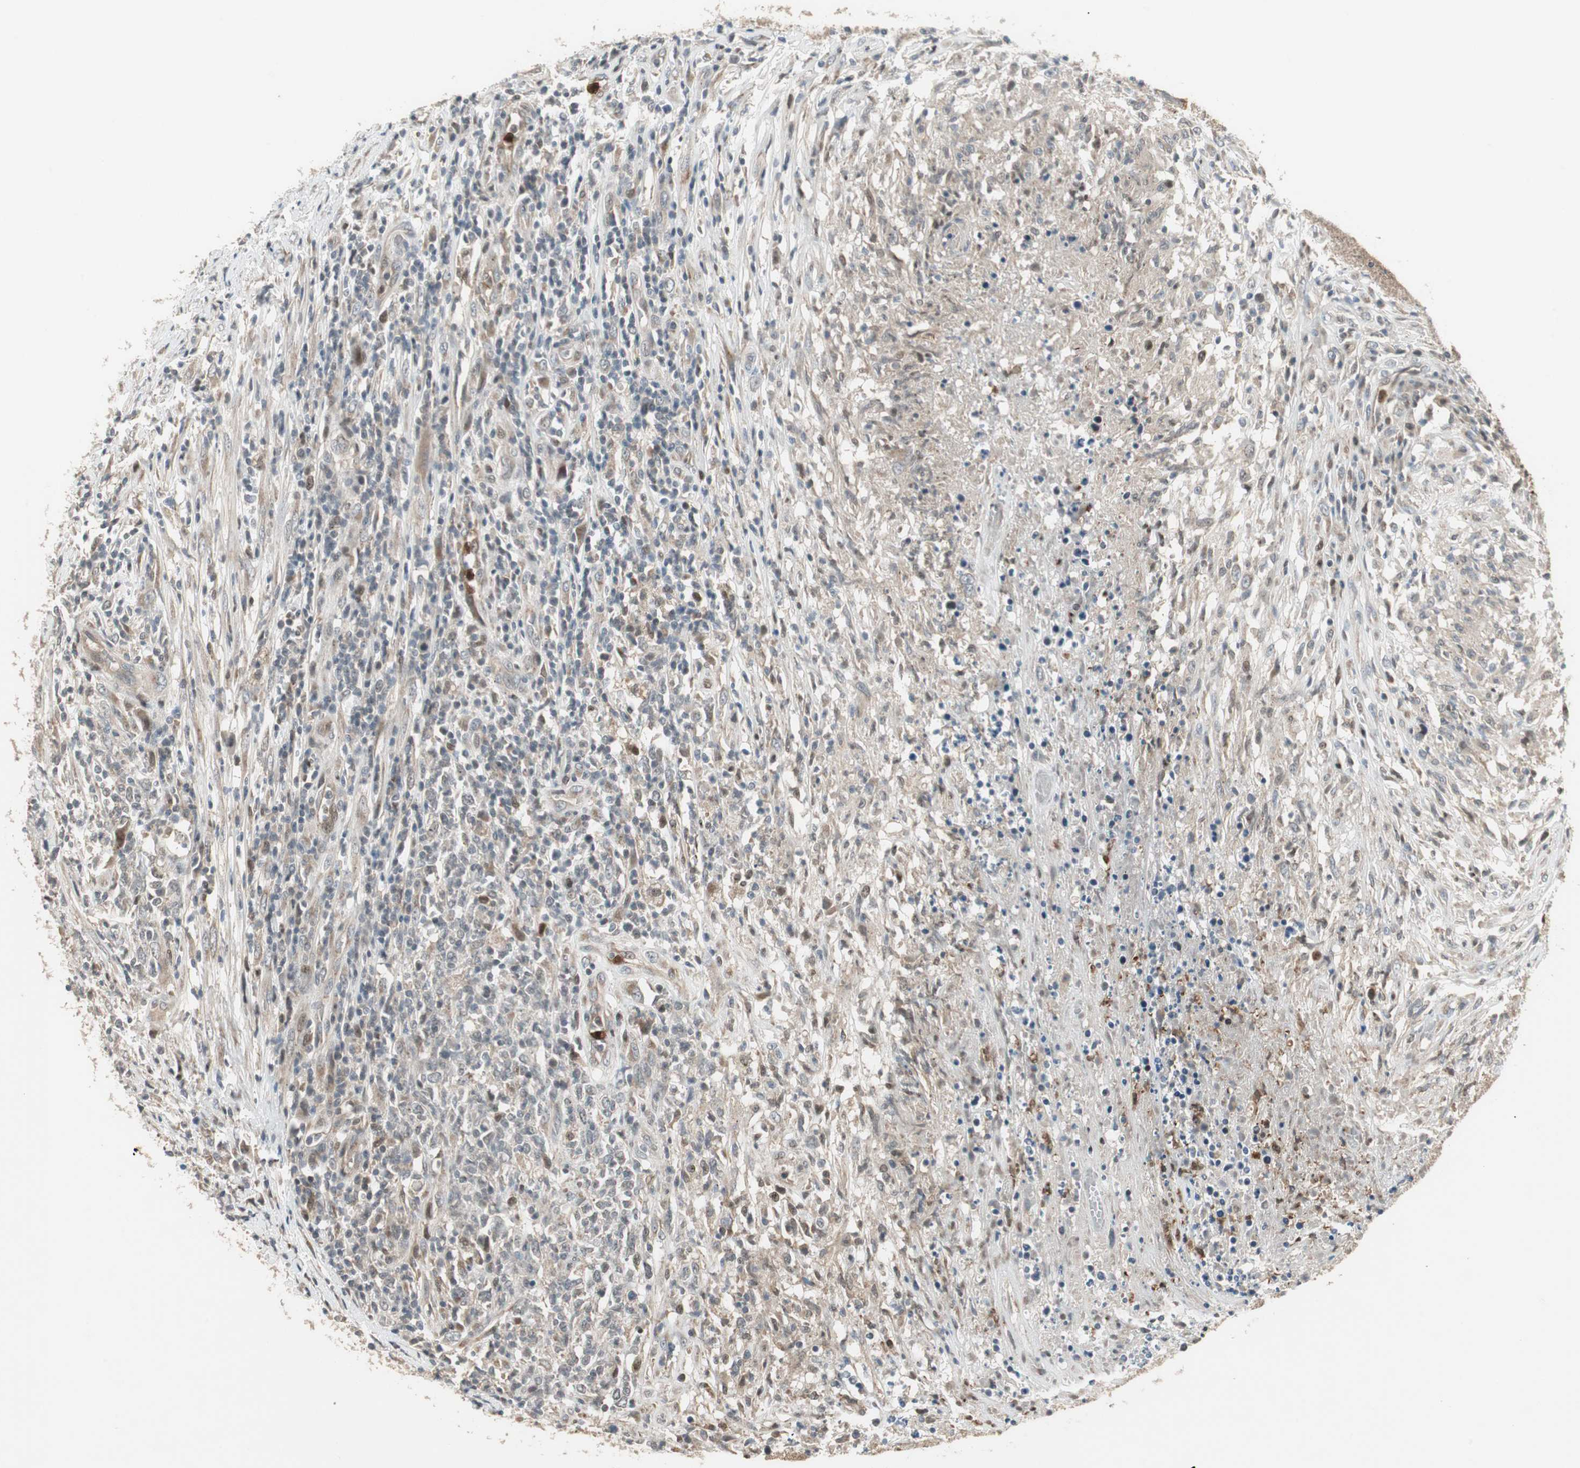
{"staining": {"intensity": "weak", "quantity": "<25%", "location": "nuclear"}, "tissue": "lymphoma", "cell_type": "Tumor cells", "image_type": "cancer", "snomed": [{"axis": "morphology", "description": "Malignant lymphoma, non-Hodgkin's type, High grade"}, {"axis": "topography", "description": "Lymph node"}], "caption": "Micrograph shows no protein staining in tumor cells of malignant lymphoma, non-Hodgkin's type (high-grade) tissue.", "gene": "SNX4", "patient": {"sex": "female", "age": 84}}